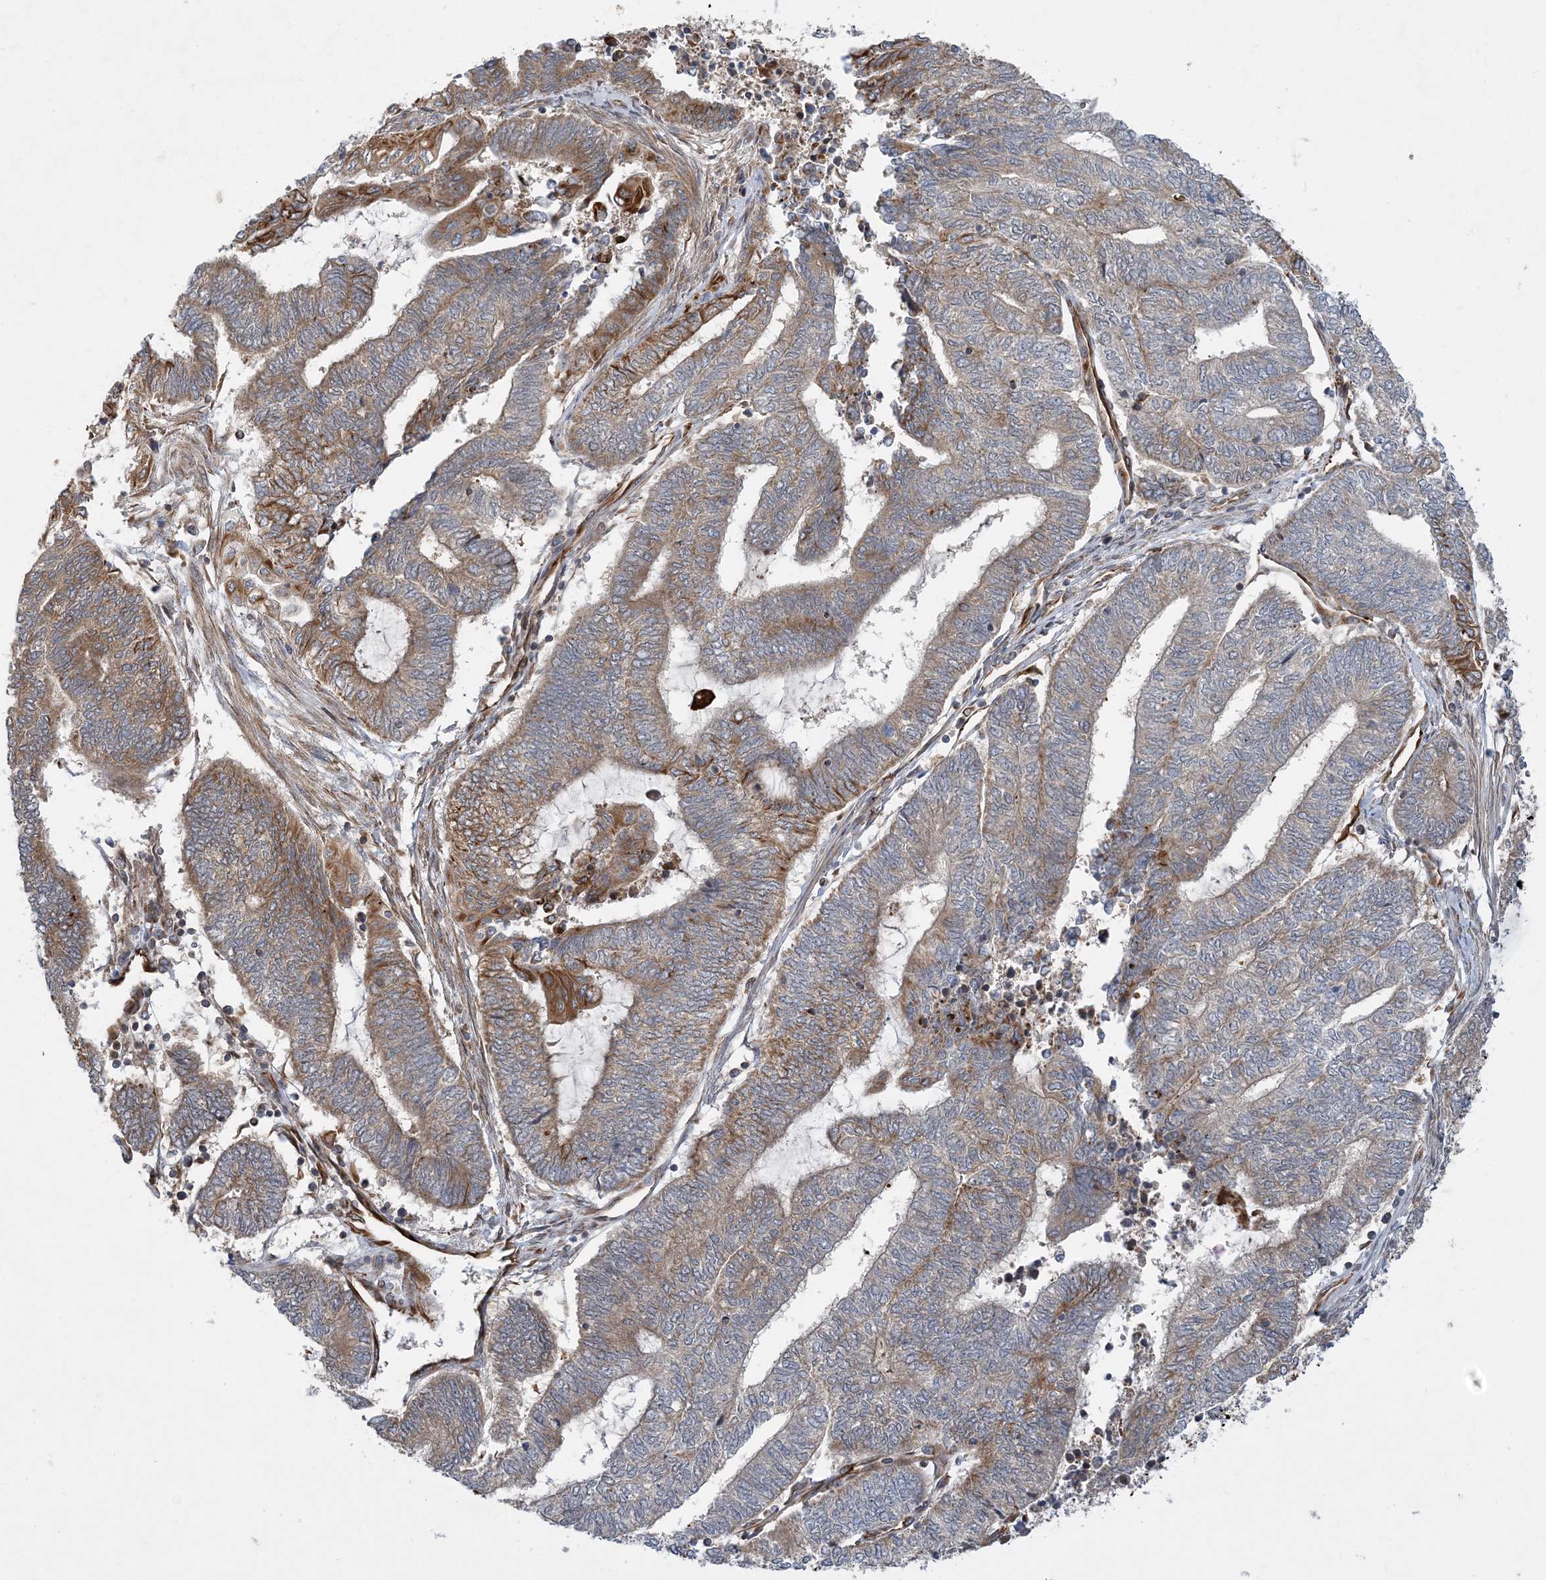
{"staining": {"intensity": "moderate", "quantity": "25%-75%", "location": "cytoplasmic/membranous"}, "tissue": "endometrial cancer", "cell_type": "Tumor cells", "image_type": "cancer", "snomed": [{"axis": "morphology", "description": "Adenocarcinoma, NOS"}, {"axis": "topography", "description": "Uterus"}, {"axis": "topography", "description": "Endometrium"}], "caption": "A micrograph of endometrial cancer stained for a protein shows moderate cytoplasmic/membranous brown staining in tumor cells. (DAB (3,3'-diaminobenzidine) = brown stain, brightfield microscopy at high magnification).", "gene": "FAM114A2", "patient": {"sex": "female", "age": 70}}